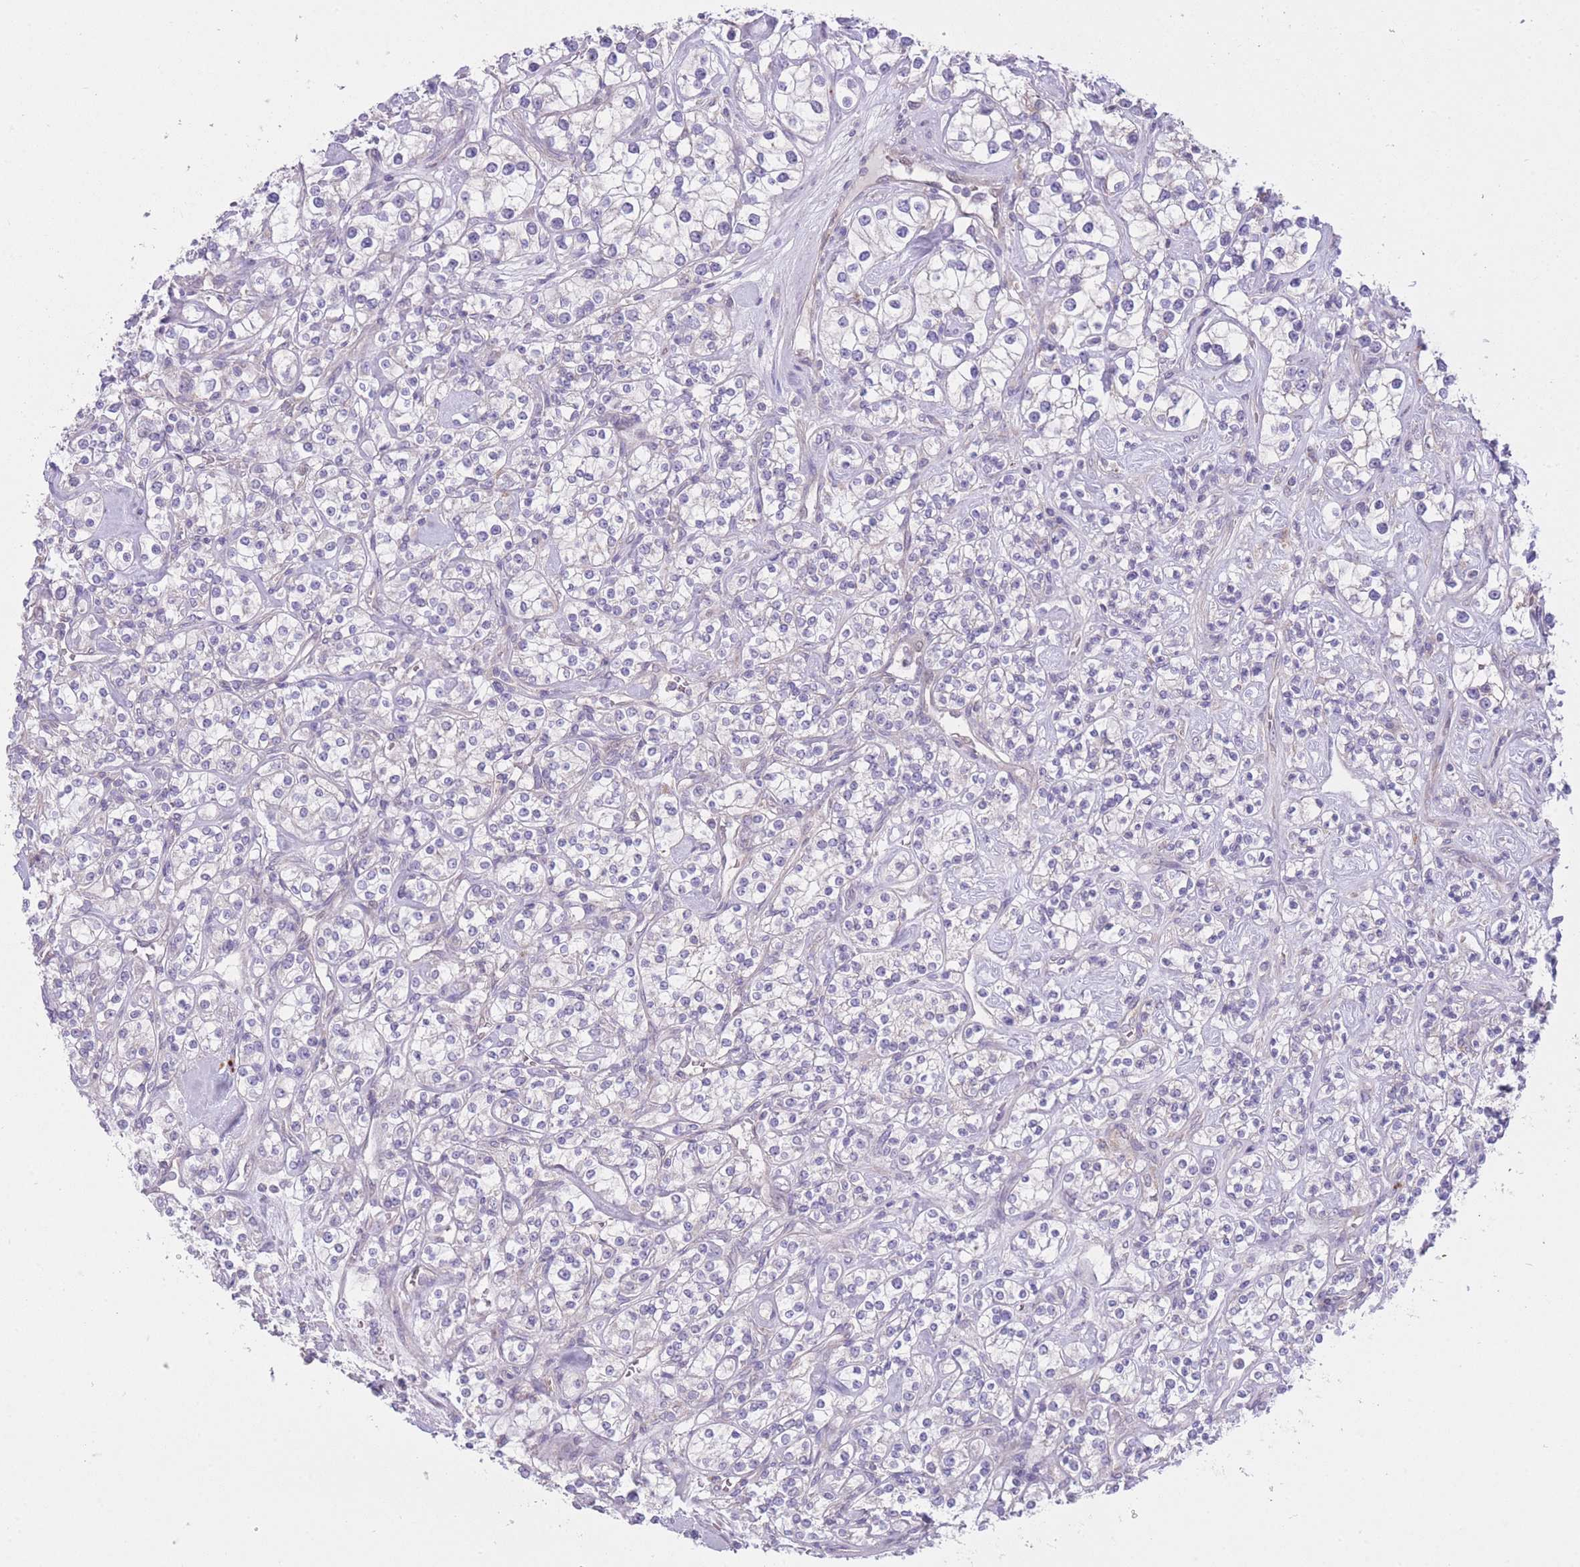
{"staining": {"intensity": "negative", "quantity": "none", "location": "none"}, "tissue": "renal cancer", "cell_type": "Tumor cells", "image_type": "cancer", "snomed": [{"axis": "morphology", "description": "Adenocarcinoma, NOS"}, {"axis": "topography", "description": "Kidney"}], "caption": "Protein analysis of renal adenocarcinoma demonstrates no significant expression in tumor cells.", "gene": "CCT6B", "patient": {"sex": "male", "age": 77}}